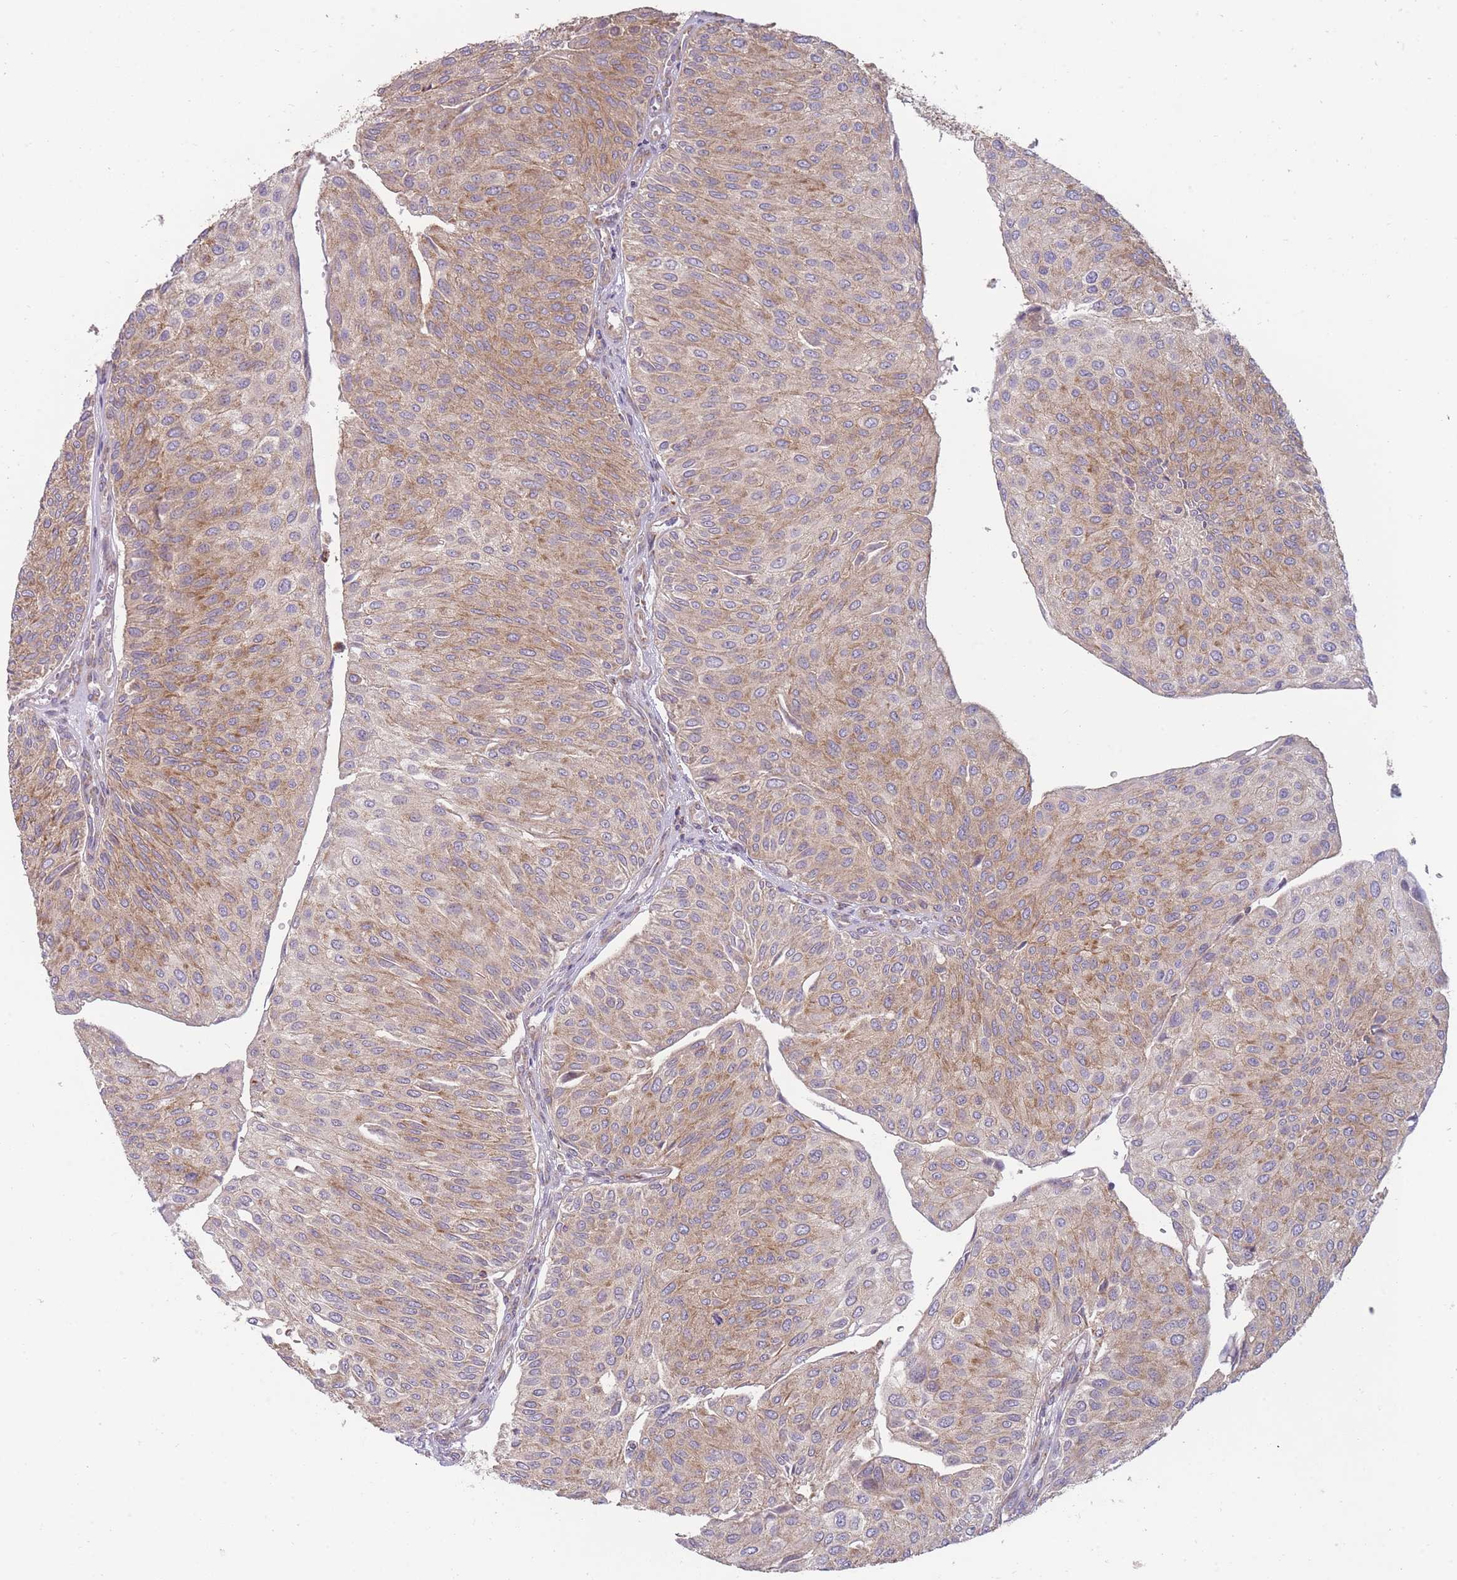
{"staining": {"intensity": "moderate", "quantity": ">75%", "location": "cytoplasmic/membranous"}, "tissue": "urothelial cancer", "cell_type": "Tumor cells", "image_type": "cancer", "snomed": [{"axis": "morphology", "description": "Urothelial carcinoma, NOS"}, {"axis": "topography", "description": "Urinary bladder"}], "caption": "Tumor cells display moderate cytoplasmic/membranous expression in approximately >75% of cells in urothelial cancer.", "gene": "NDUFA9", "patient": {"sex": "male", "age": 67}}